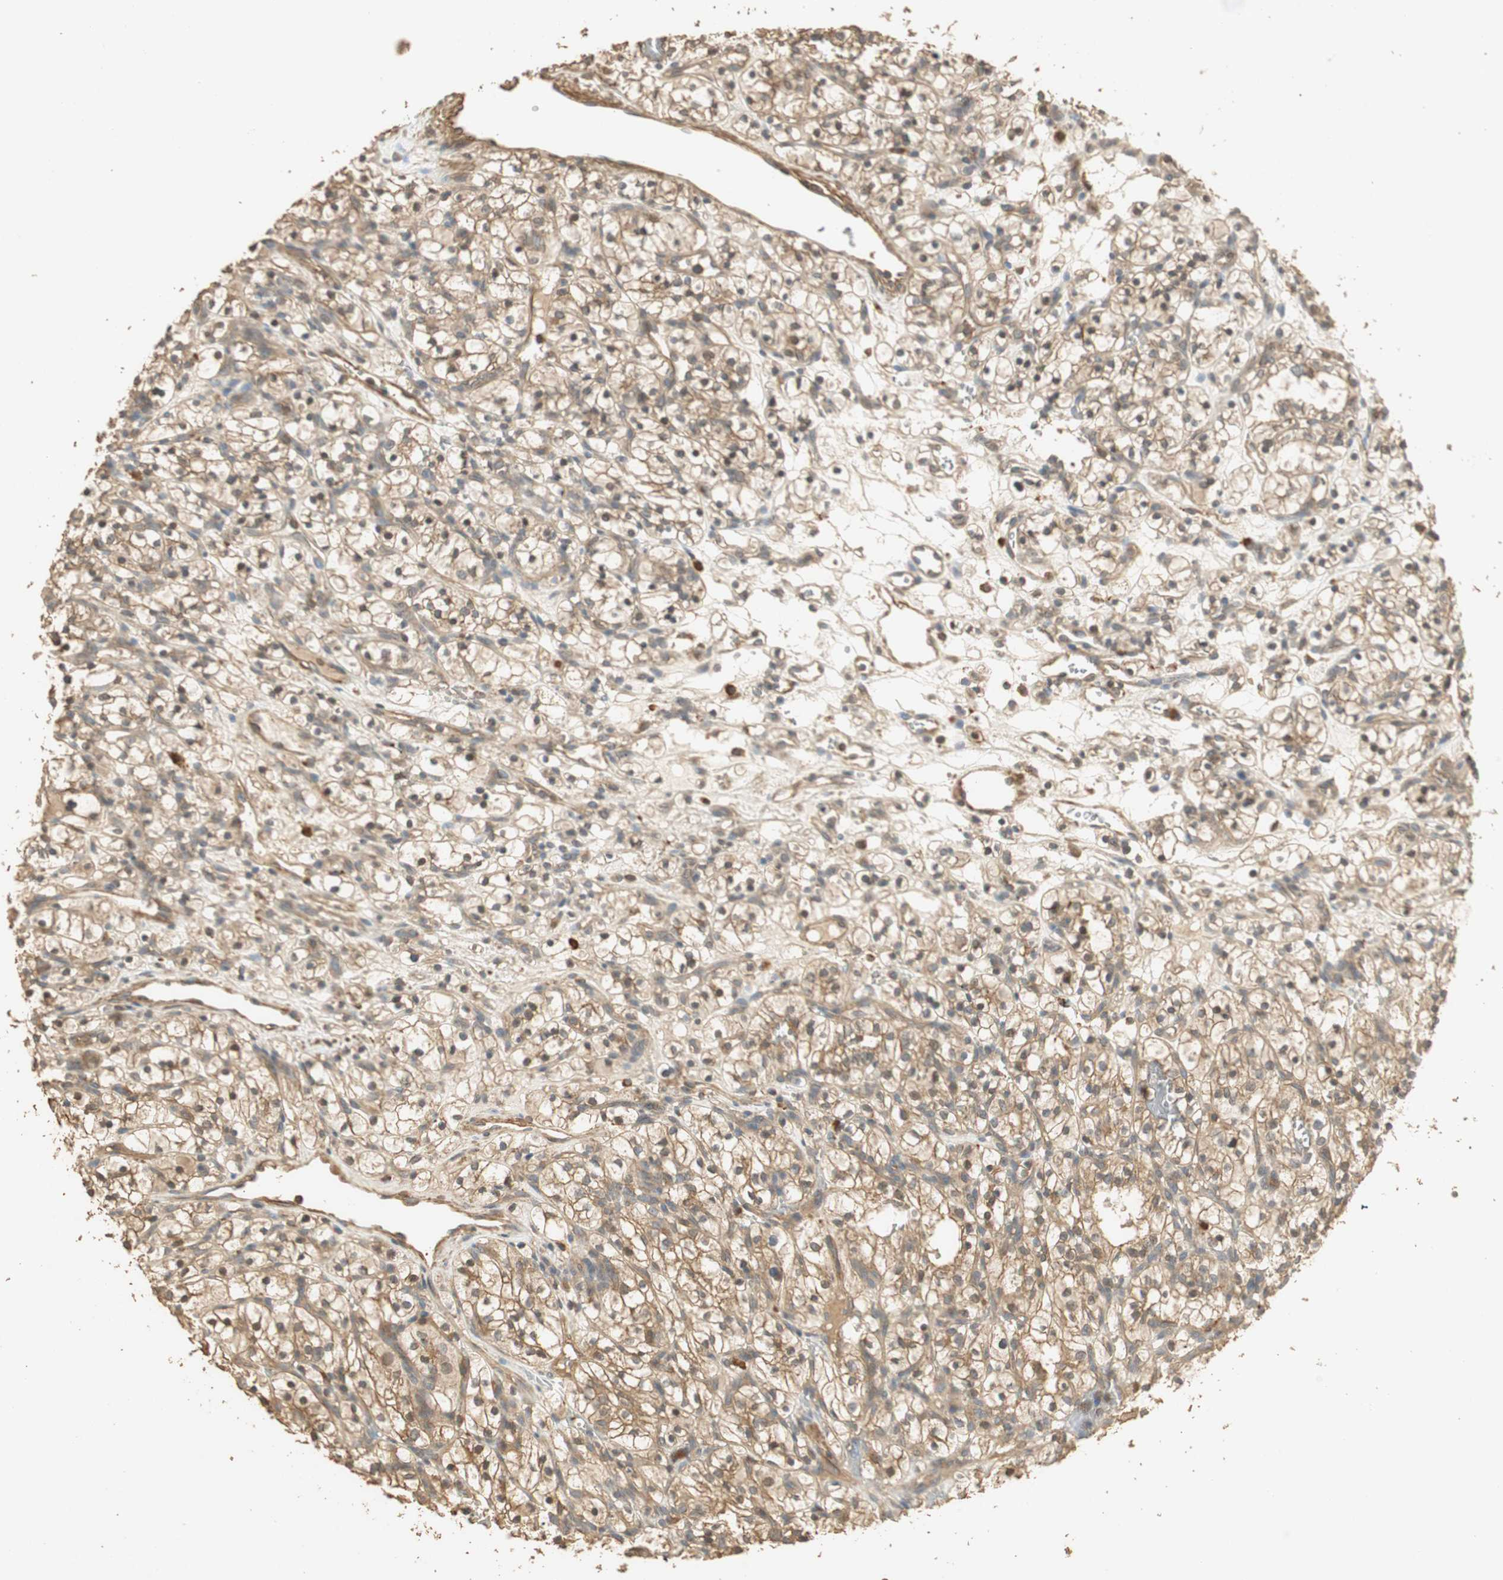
{"staining": {"intensity": "moderate", "quantity": ">75%", "location": "cytoplasmic/membranous"}, "tissue": "renal cancer", "cell_type": "Tumor cells", "image_type": "cancer", "snomed": [{"axis": "morphology", "description": "Adenocarcinoma, NOS"}, {"axis": "topography", "description": "Kidney"}], "caption": "A high-resolution image shows immunohistochemistry staining of renal adenocarcinoma, which reveals moderate cytoplasmic/membranous positivity in about >75% of tumor cells. (Stains: DAB (3,3'-diaminobenzidine) in brown, nuclei in blue, Microscopy: brightfield microscopy at high magnification).", "gene": "USP2", "patient": {"sex": "female", "age": 57}}